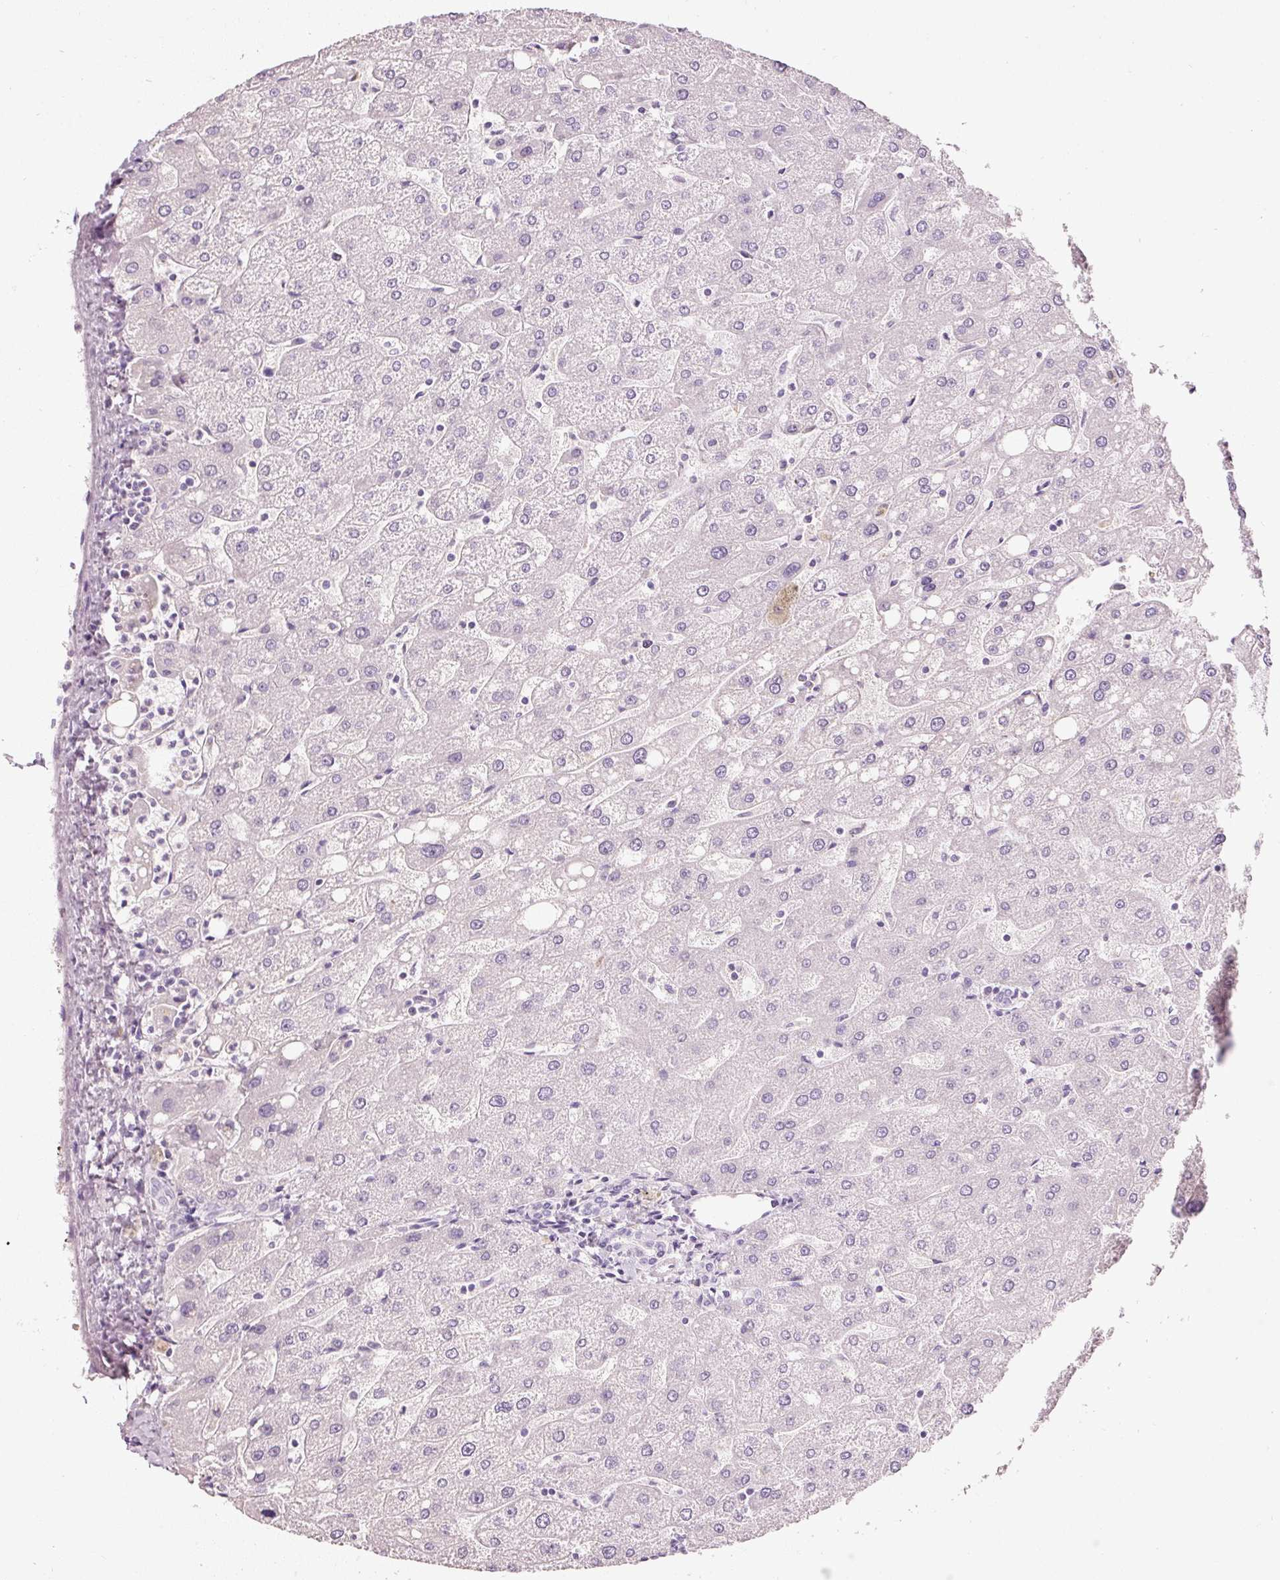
{"staining": {"intensity": "negative", "quantity": "none", "location": "none"}, "tissue": "liver", "cell_type": "Cholangiocytes", "image_type": "normal", "snomed": [{"axis": "morphology", "description": "Normal tissue, NOS"}, {"axis": "topography", "description": "Liver"}], "caption": "Immunohistochemical staining of normal human liver shows no significant staining in cholangiocytes. (Brightfield microscopy of DAB immunohistochemistry at high magnification).", "gene": "MUC5AC", "patient": {"sex": "male", "age": 67}}